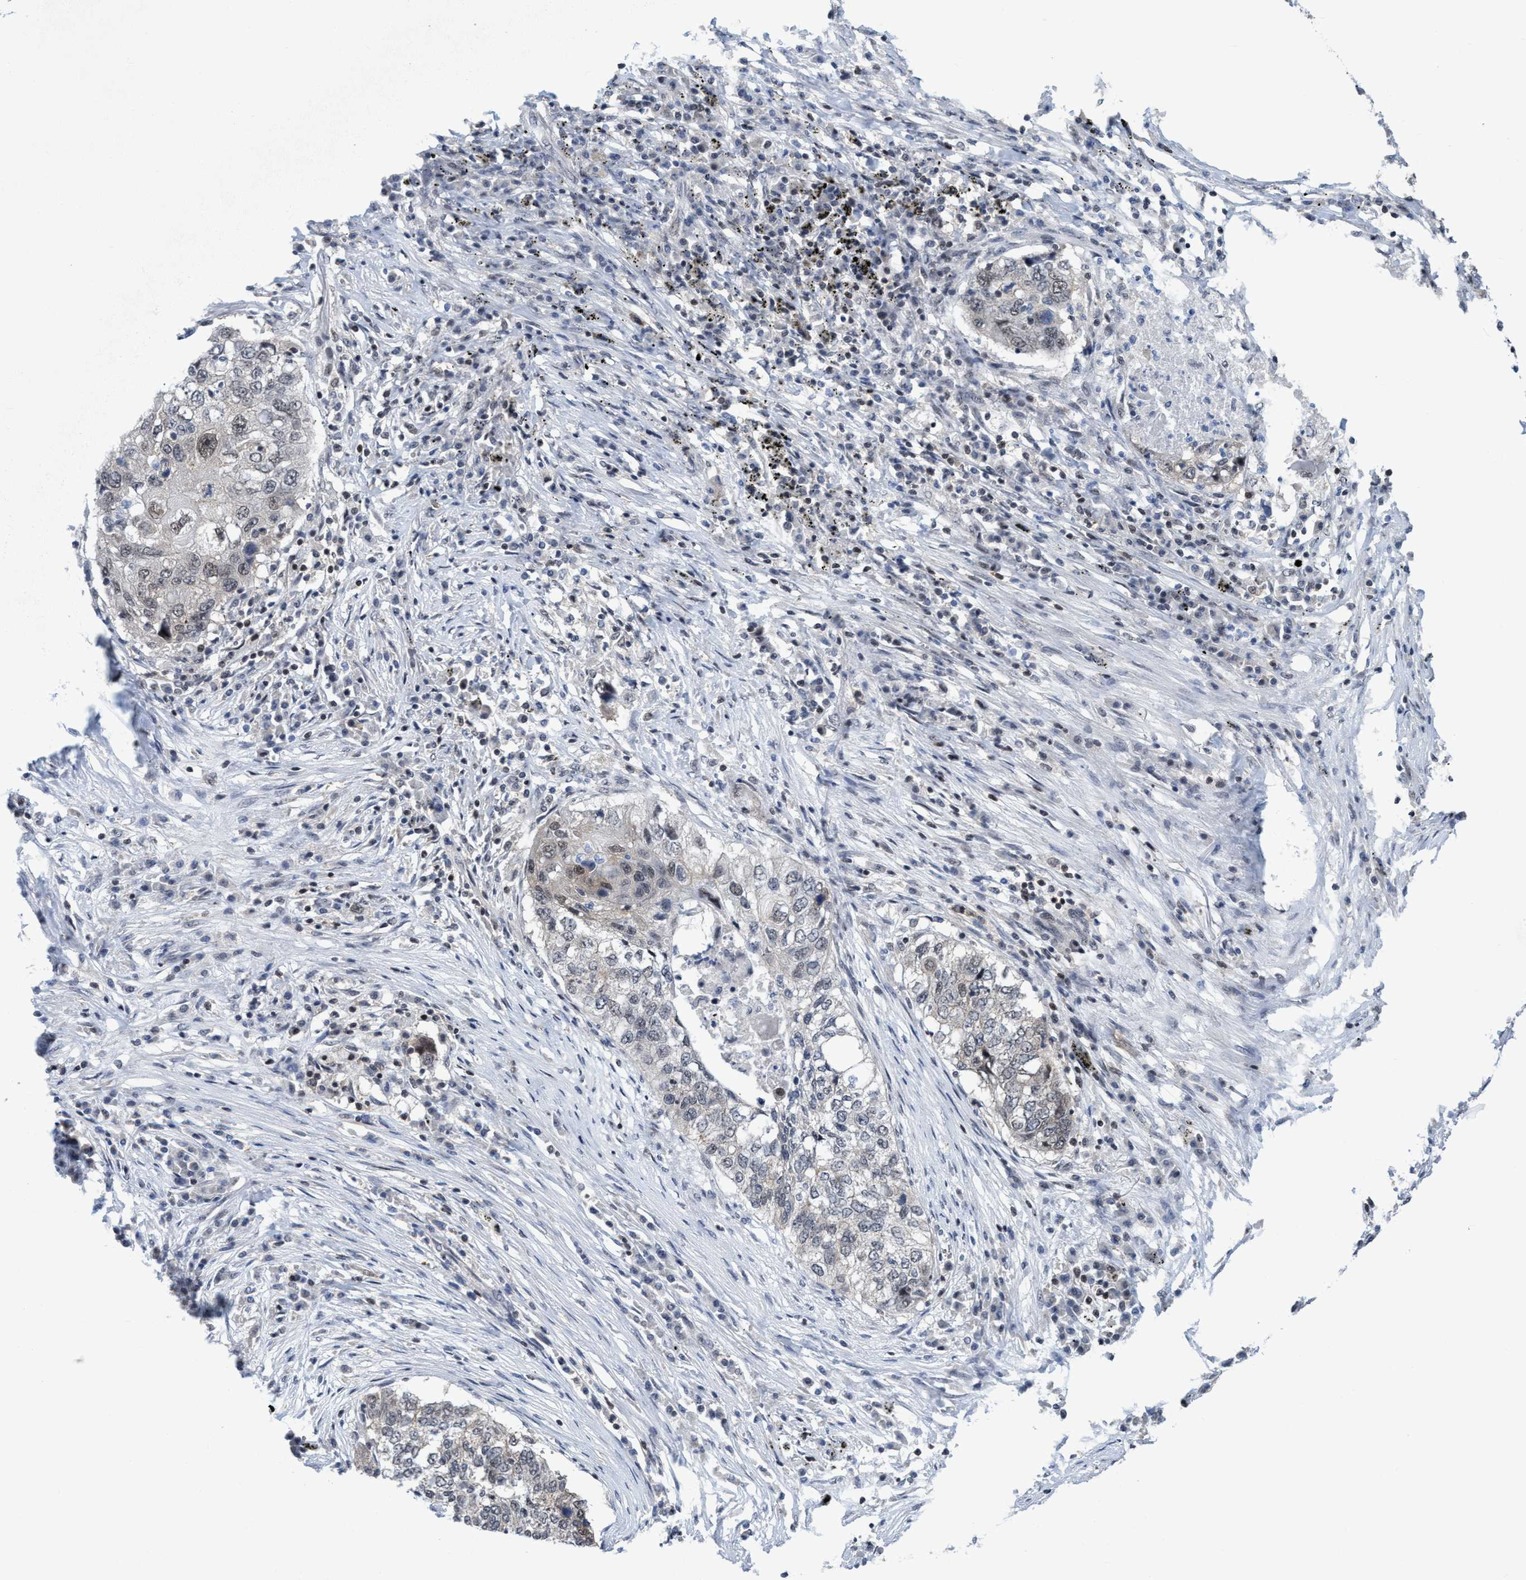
{"staining": {"intensity": "negative", "quantity": "none", "location": "none"}, "tissue": "lung cancer", "cell_type": "Tumor cells", "image_type": "cancer", "snomed": [{"axis": "morphology", "description": "Squamous cell carcinoma, NOS"}, {"axis": "topography", "description": "Lung"}], "caption": "Histopathology image shows no significant protein expression in tumor cells of lung squamous cell carcinoma.", "gene": "C9orf78", "patient": {"sex": "female", "age": 63}}